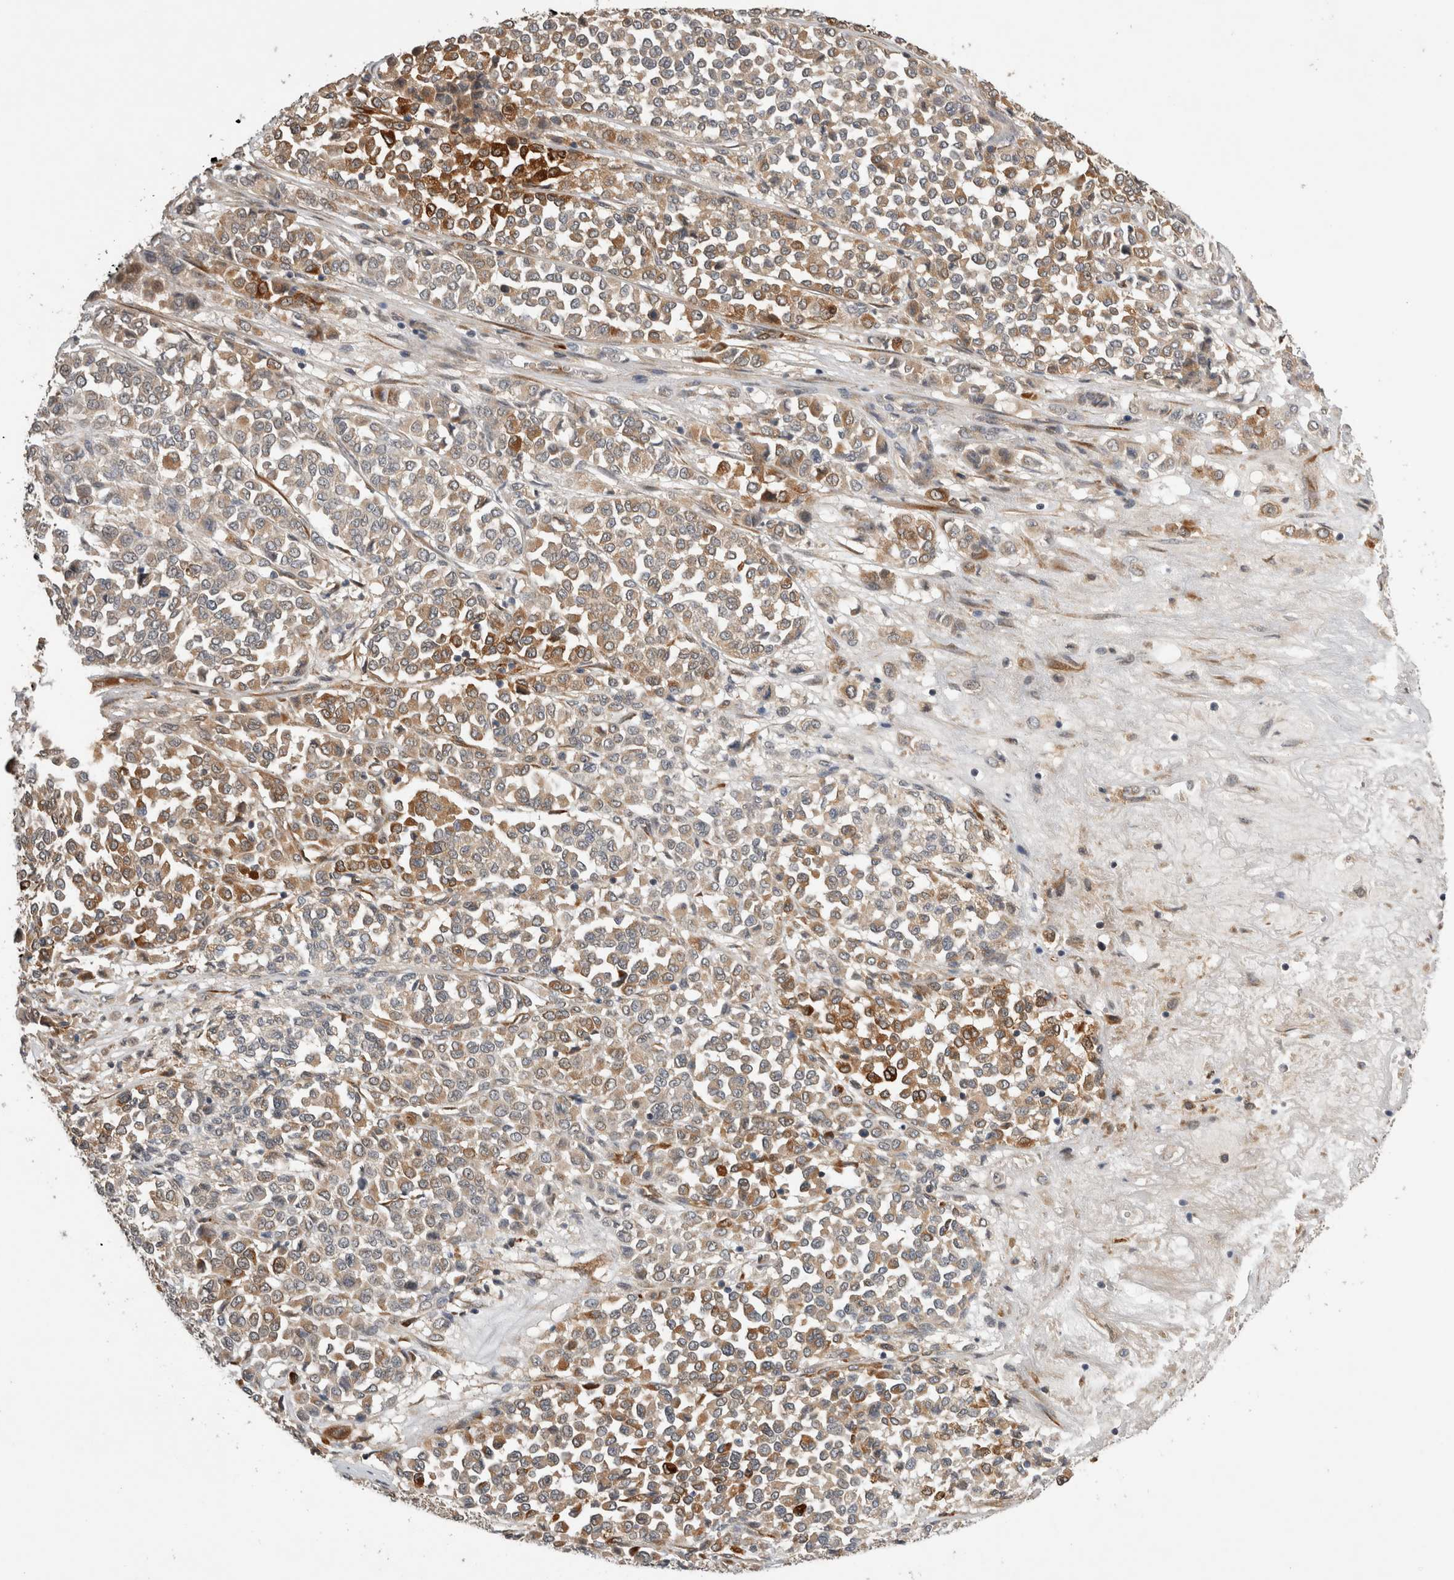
{"staining": {"intensity": "moderate", "quantity": ">75%", "location": "cytoplasmic/membranous"}, "tissue": "melanoma", "cell_type": "Tumor cells", "image_type": "cancer", "snomed": [{"axis": "morphology", "description": "Malignant melanoma, Metastatic site"}, {"axis": "topography", "description": "Pancreas"}], "caption": "Melanoma stained for a protein (brown) demonstrates moderate cytoplasmic/membranous positive staining in approximately >75% of tumor cells.", "gene": "APOL2", "patient": {"sex": "female", "age": 30}}